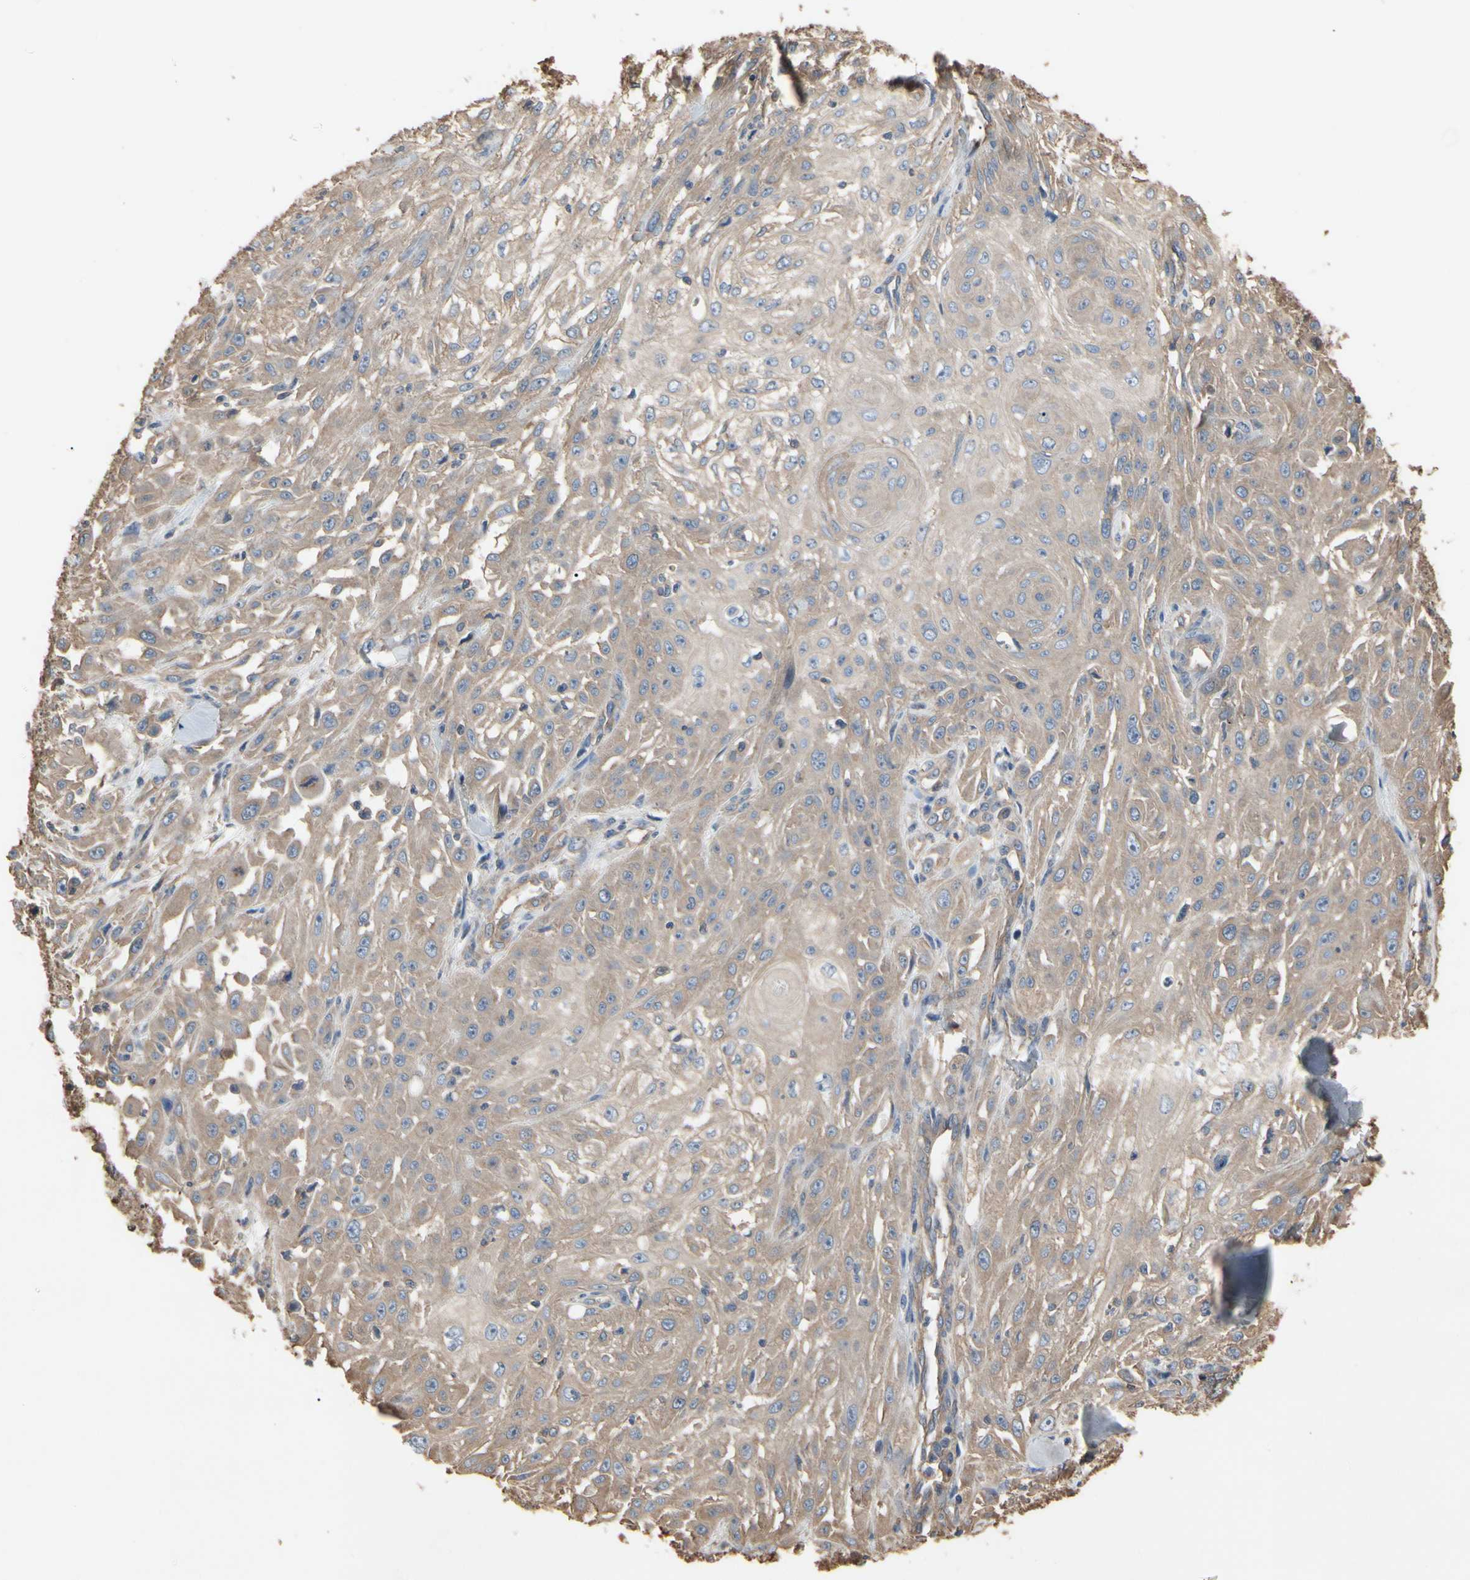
{"staining": {"intensity": "weak", "quantity": ">75%", "location": "cytoplasmic/membranous"}, "tissue": "skin cancer", "cell_type": "Tumor cells", "image_type": "cancer", "snomed": [{"axis": "morphology", "description": "Squamous cell carcinoma, NOS"}, {"axis": "topography", "description": "Skin"}], "caption": "Immunohistochemistry (IHC) micrograph of neoplastic tissue: skin squamous cell carcinoma stained using immunohistochemistry (IHC) reveals low levels of weak protein expression localized specifically in the cytoplasmic/membranous of tumor cells, appearing as a cytoplasmic/membranous brown color.", "gene": "PDZK1", "patient": {"sex": "male", "age": 75}}